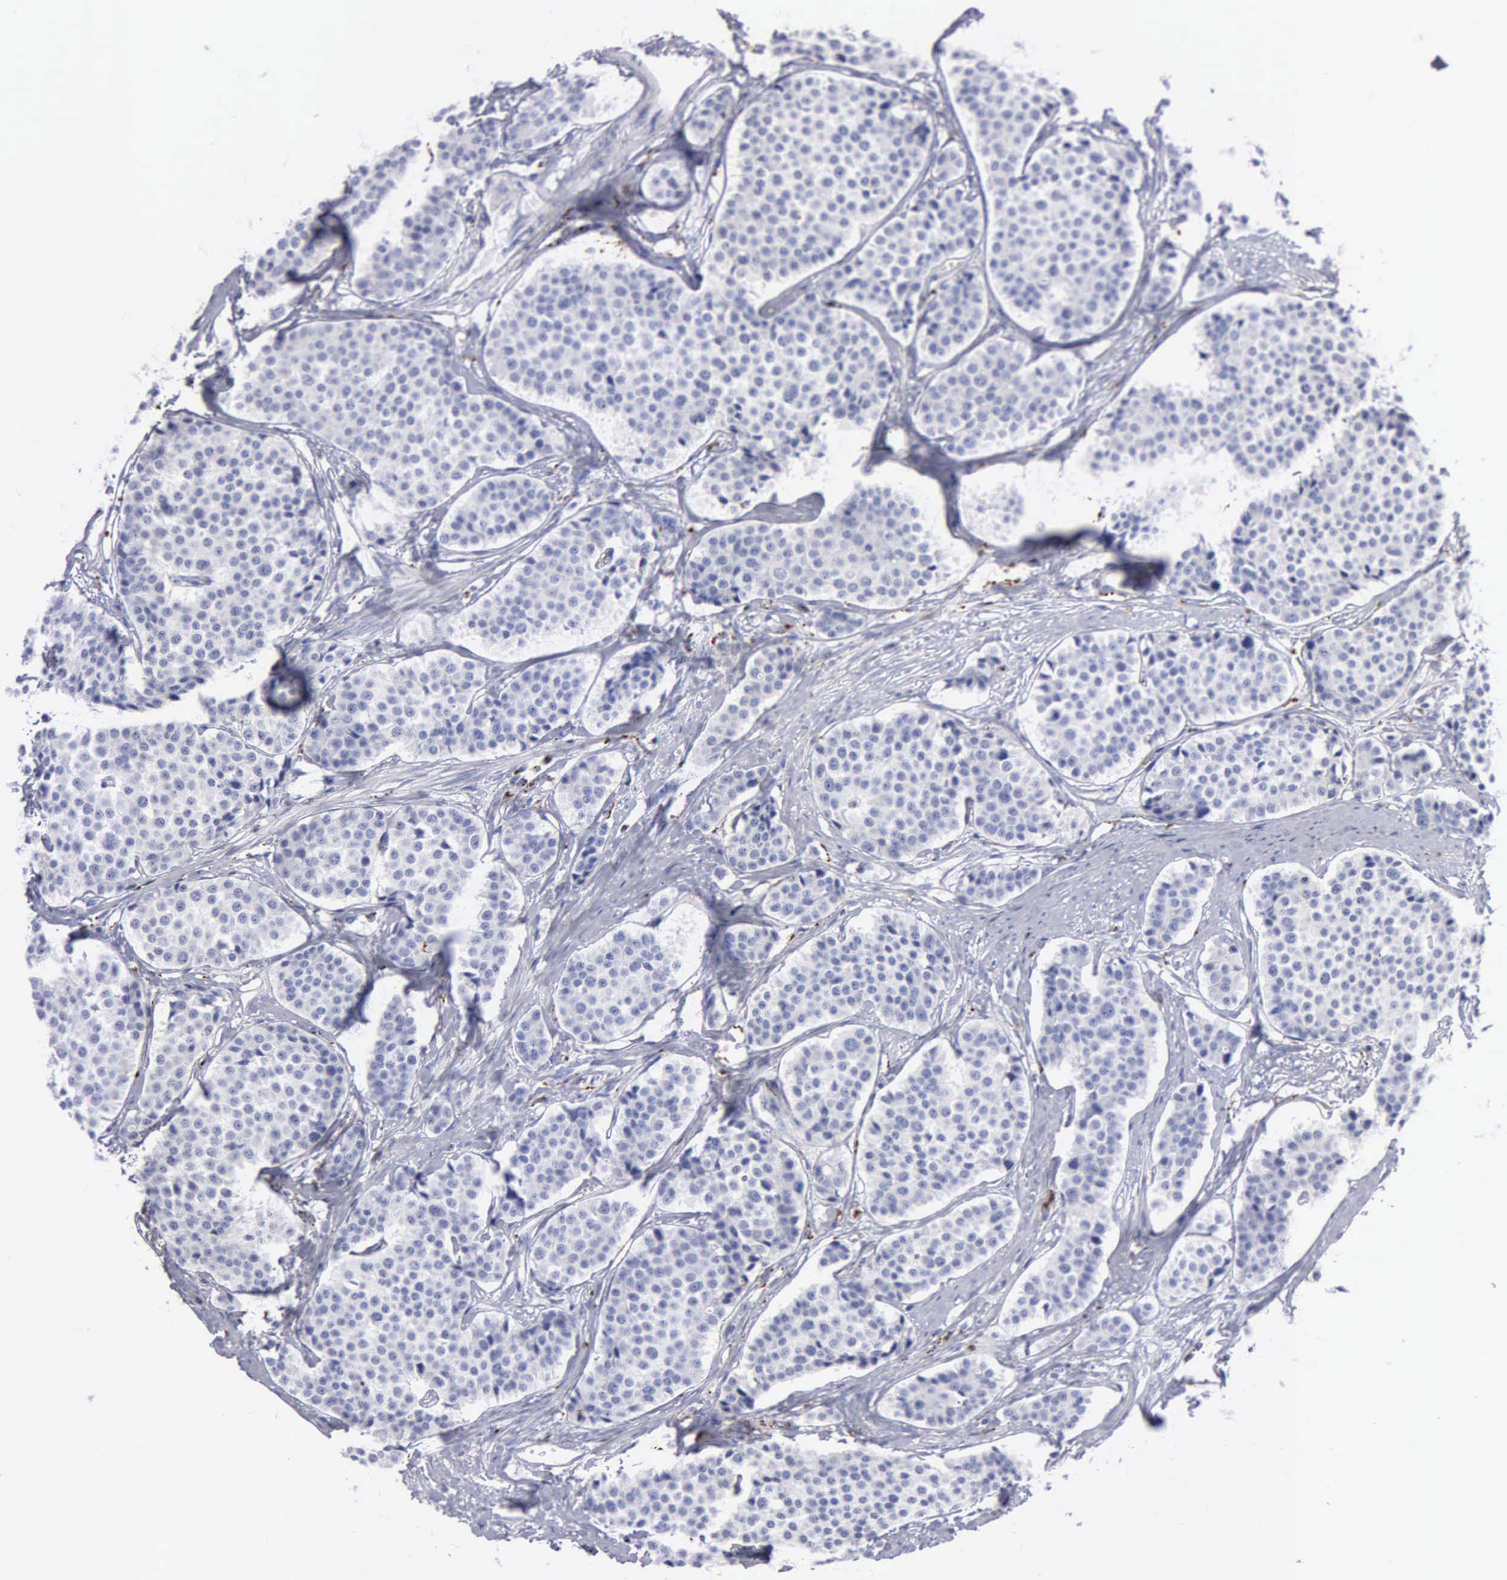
{"staining": {"intensity": "negative", "quantity": "none", "location": "none"}, "tissue": "carcinoid", "cell_type": "Tumor cells", "image_type": "cancer", "snomed": [{"axis": "morphology", "description": "Carcinoid, malignant, NOS"}, {"axis": "topography", "description": "Small intestine"}], "caption": "Carcinoid (malignant) stained for a protein using IHC reveals no positivity tumor cells.", "gene": "CTSH", "patient": {"sex": "male", "age": 60}}